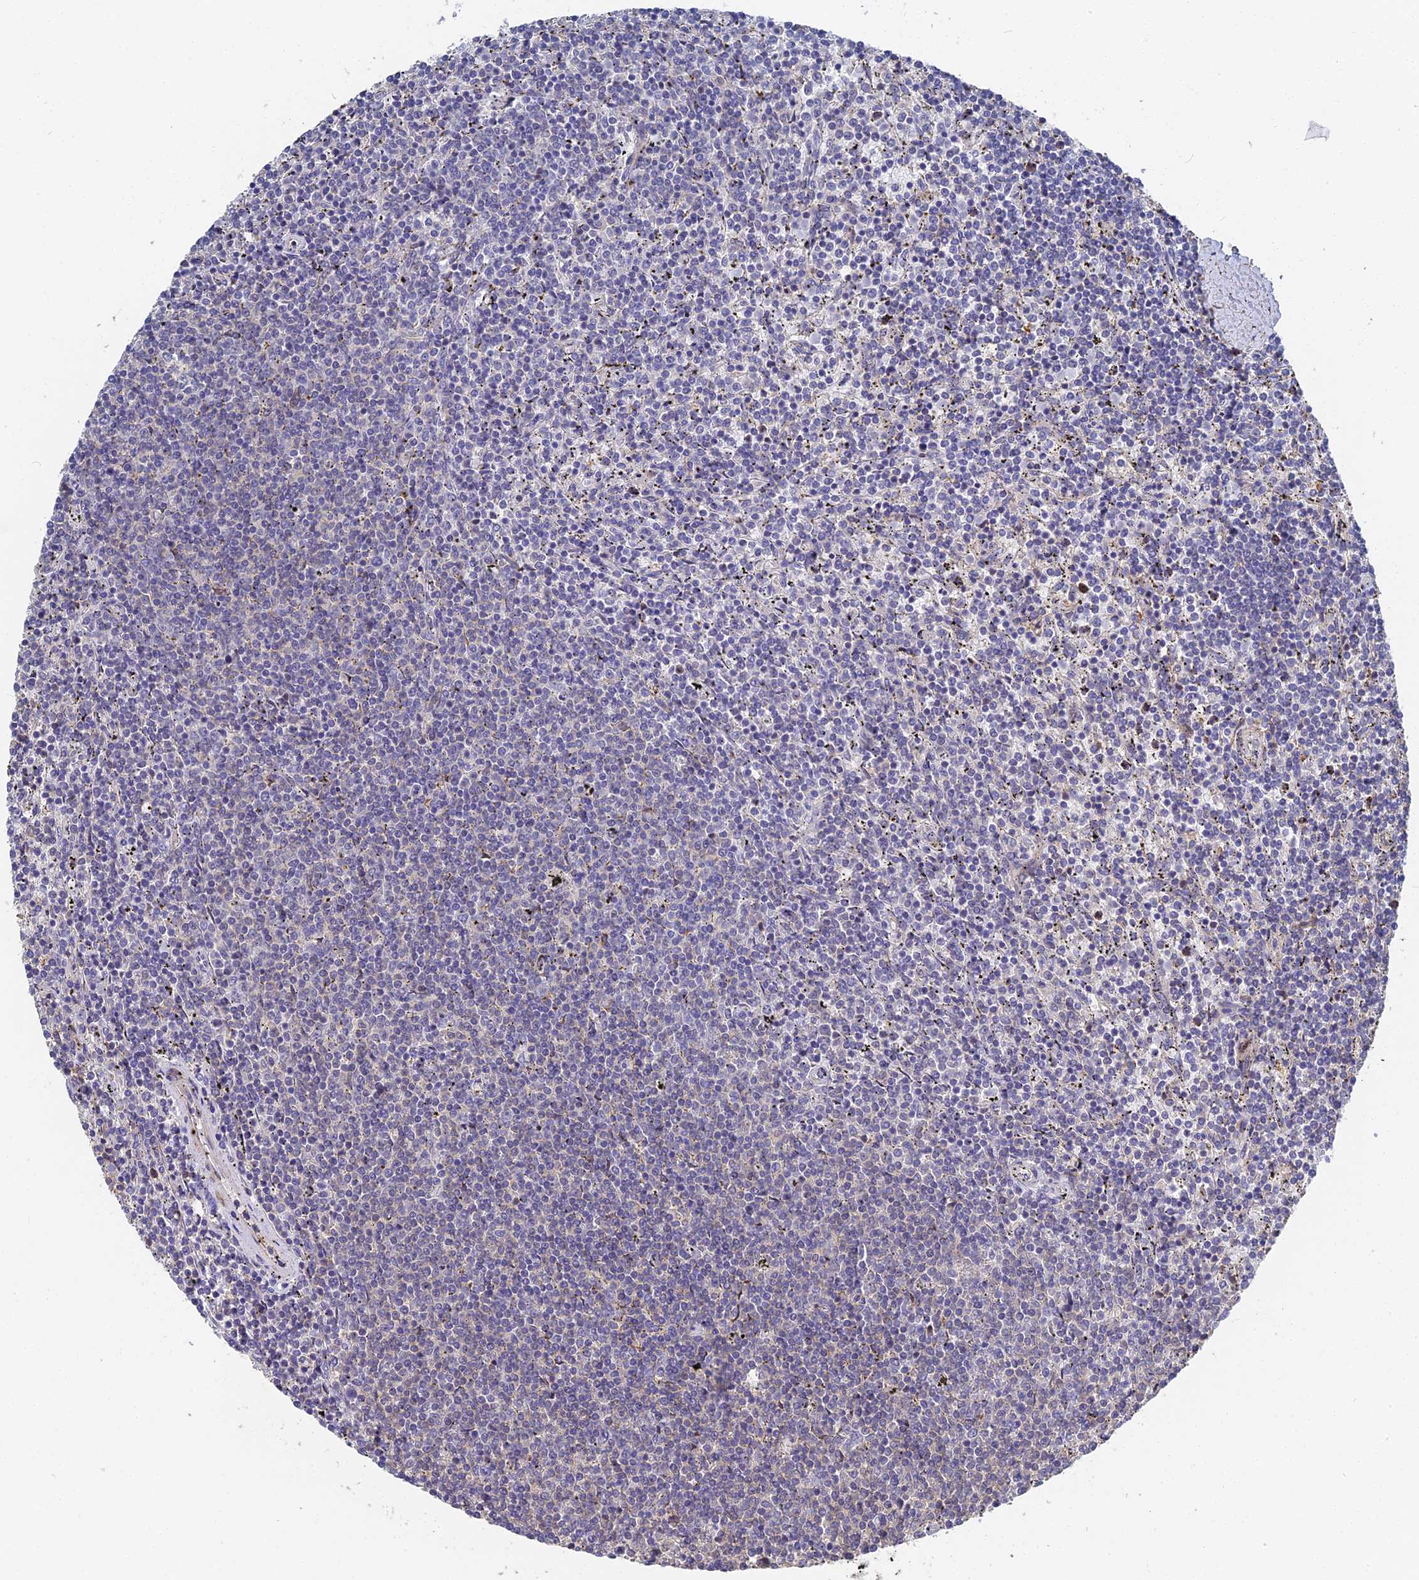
{"staining": {"intensity": "negative", "quantity": "none", "location": "none"}, "tissue": "lymphoma", "cell_type": "Tumor cells", "image_type": "cancer", "snomed": [{"axis": "morphology", "description": "Malignant lymphoma, non-Hodgkin's type, Low grade"}, {"axis": "topography", "description": "Spleen"}], "caption": "An image of human lymphoma is negative for staining in tumor cells. (DAB (3,3'-diaminobenzidine) IHC with hematoxylin counter stain).", "gene": "CCDC113", "patient": {"sex": "female", "age": 50}}